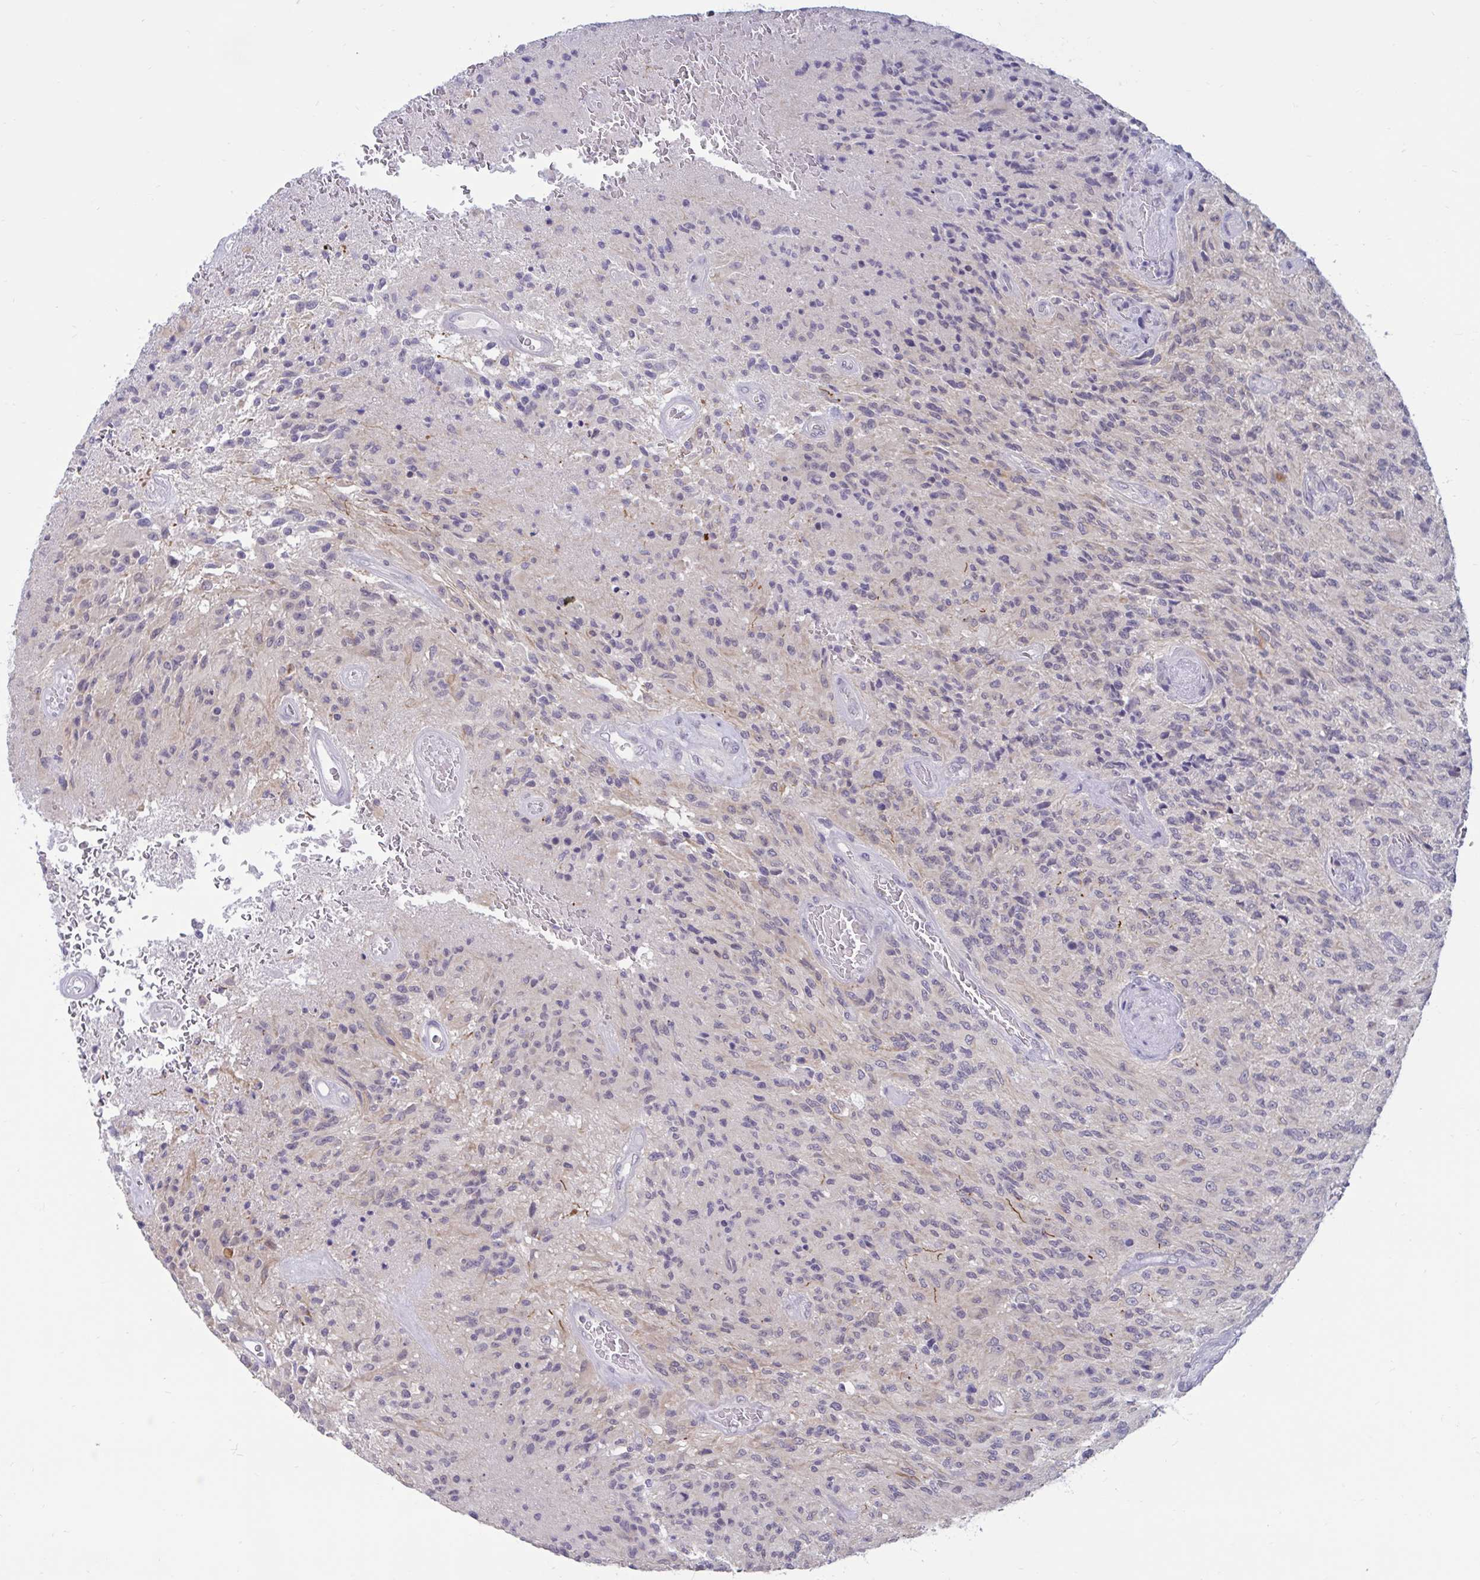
{"staining": {"intensity": "negative", "quantity": "none", "location": "none"}, "tissue": "glioma", "cell_type": "Tumor cells", "image_type": "cancer", "snomed": [{"axis": "morphology", "description": "Normal tissue, NOS"}, {"axis": "morphology", "description": "Glioma, malignant, High grade"}, {"axis": "topography", "description": "Cerebral cortex"}], "caption": "IHC micrograph of neoplastic tissue: human malignant glioma (high-grade) stained with DAB (3,3'-diaminobenzidine) exhibits no significant protein positivity in tumor cells. (Brightfield microscopy of DAB (3,3'-diaminobenzidine) immunohistochemistry at high magnification).", "gene": "ARPP19", "patient": {"sex": "male", "age": 56}}